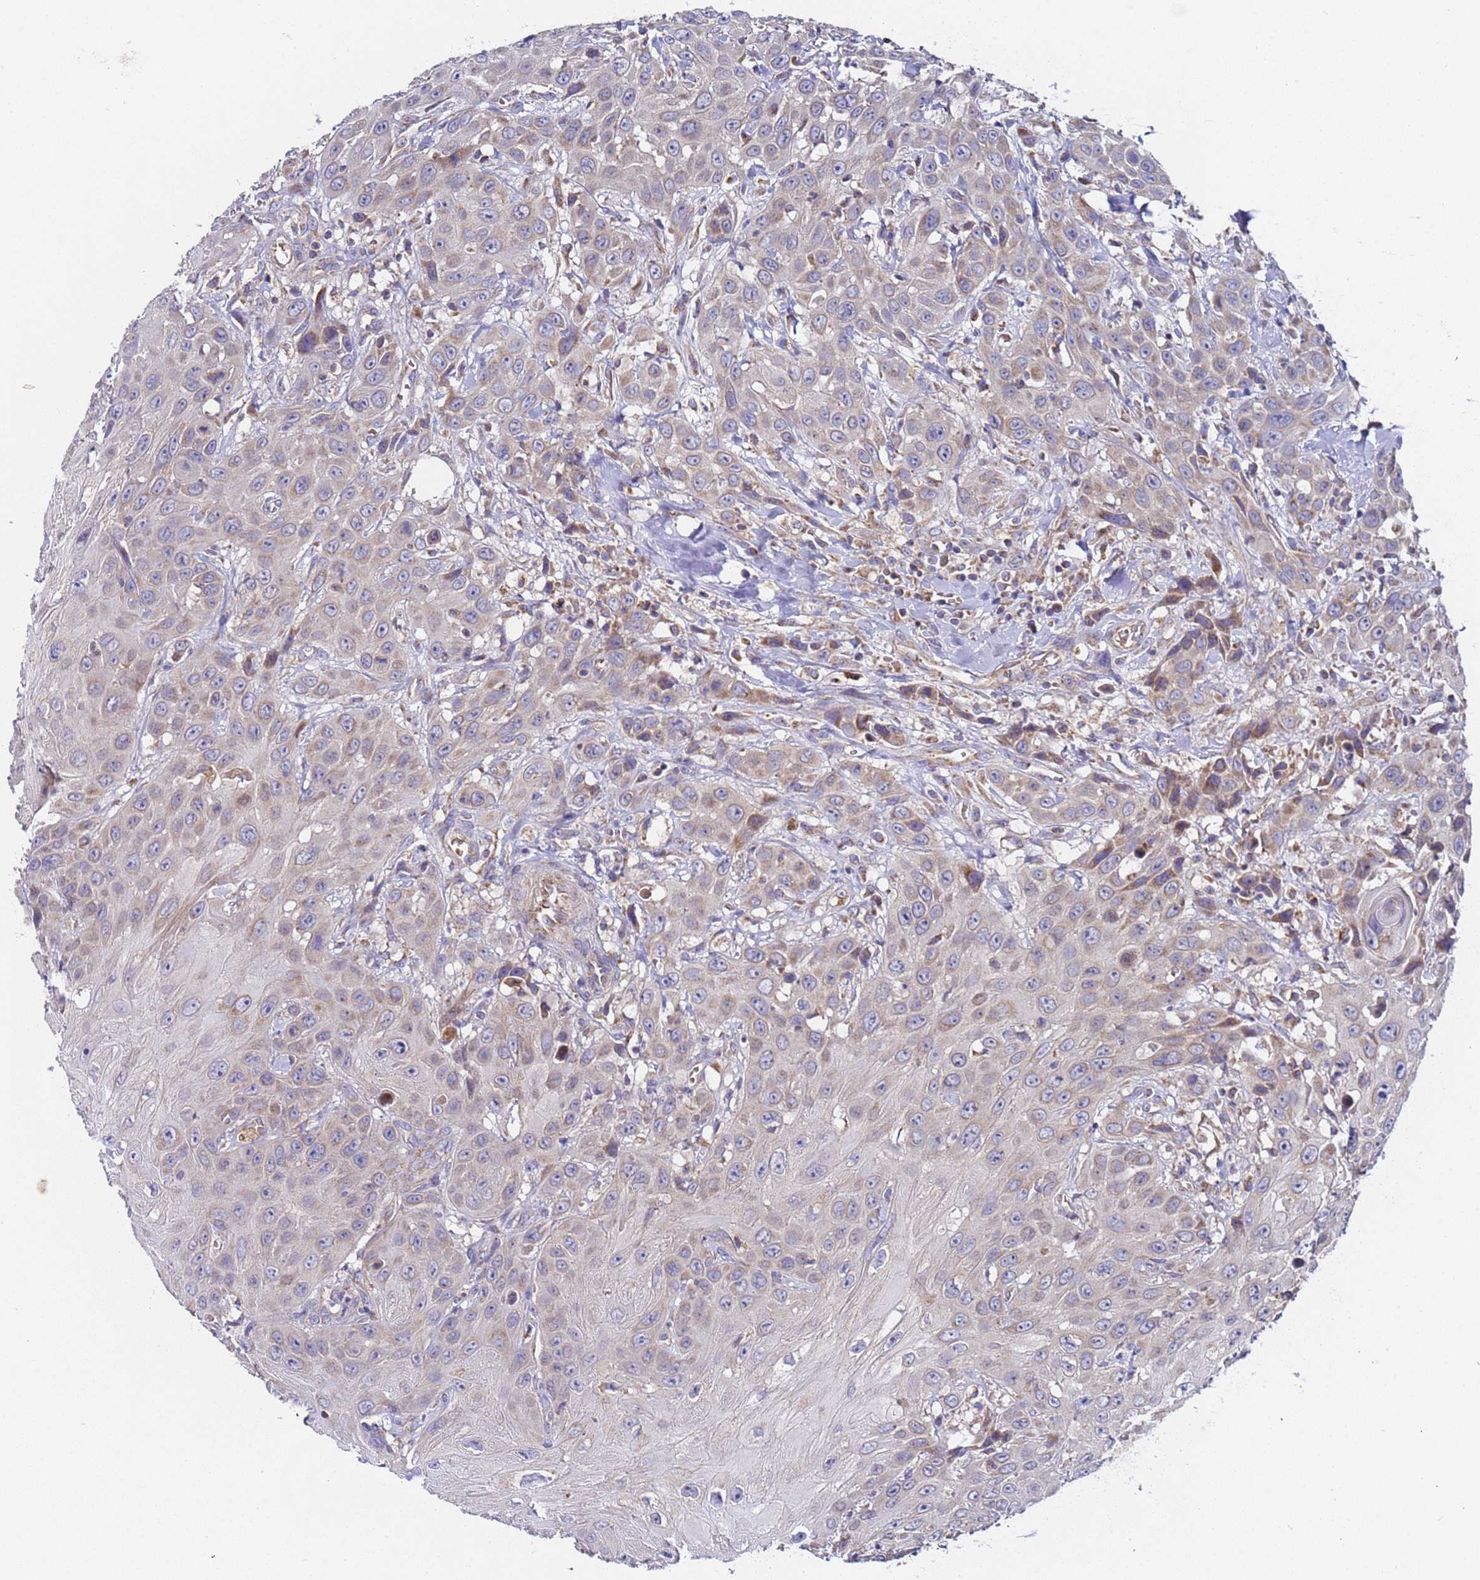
{"staining": {"intensity": "weak", "quantity": "<25%", "location": "cytoplasmic/membranous"}, "tissue": "head and neck cancer", "cell_type": "Tumor cells", "image_type": "cancer", "snomed": [{"axis": "morphology", "description": "Squamous cell carcinoma, NOS"}, {"axis": "topography", "description": "Head-Neck"}], "caption": "DAB (3,3'-diaminobenzidine) immunohistochemical staining of human head and neck squamous cell carcinoma shows no significant expression in tumor cells.", "gene": "TMEM126A", "patient": {"sex": "male", "age": 81}}